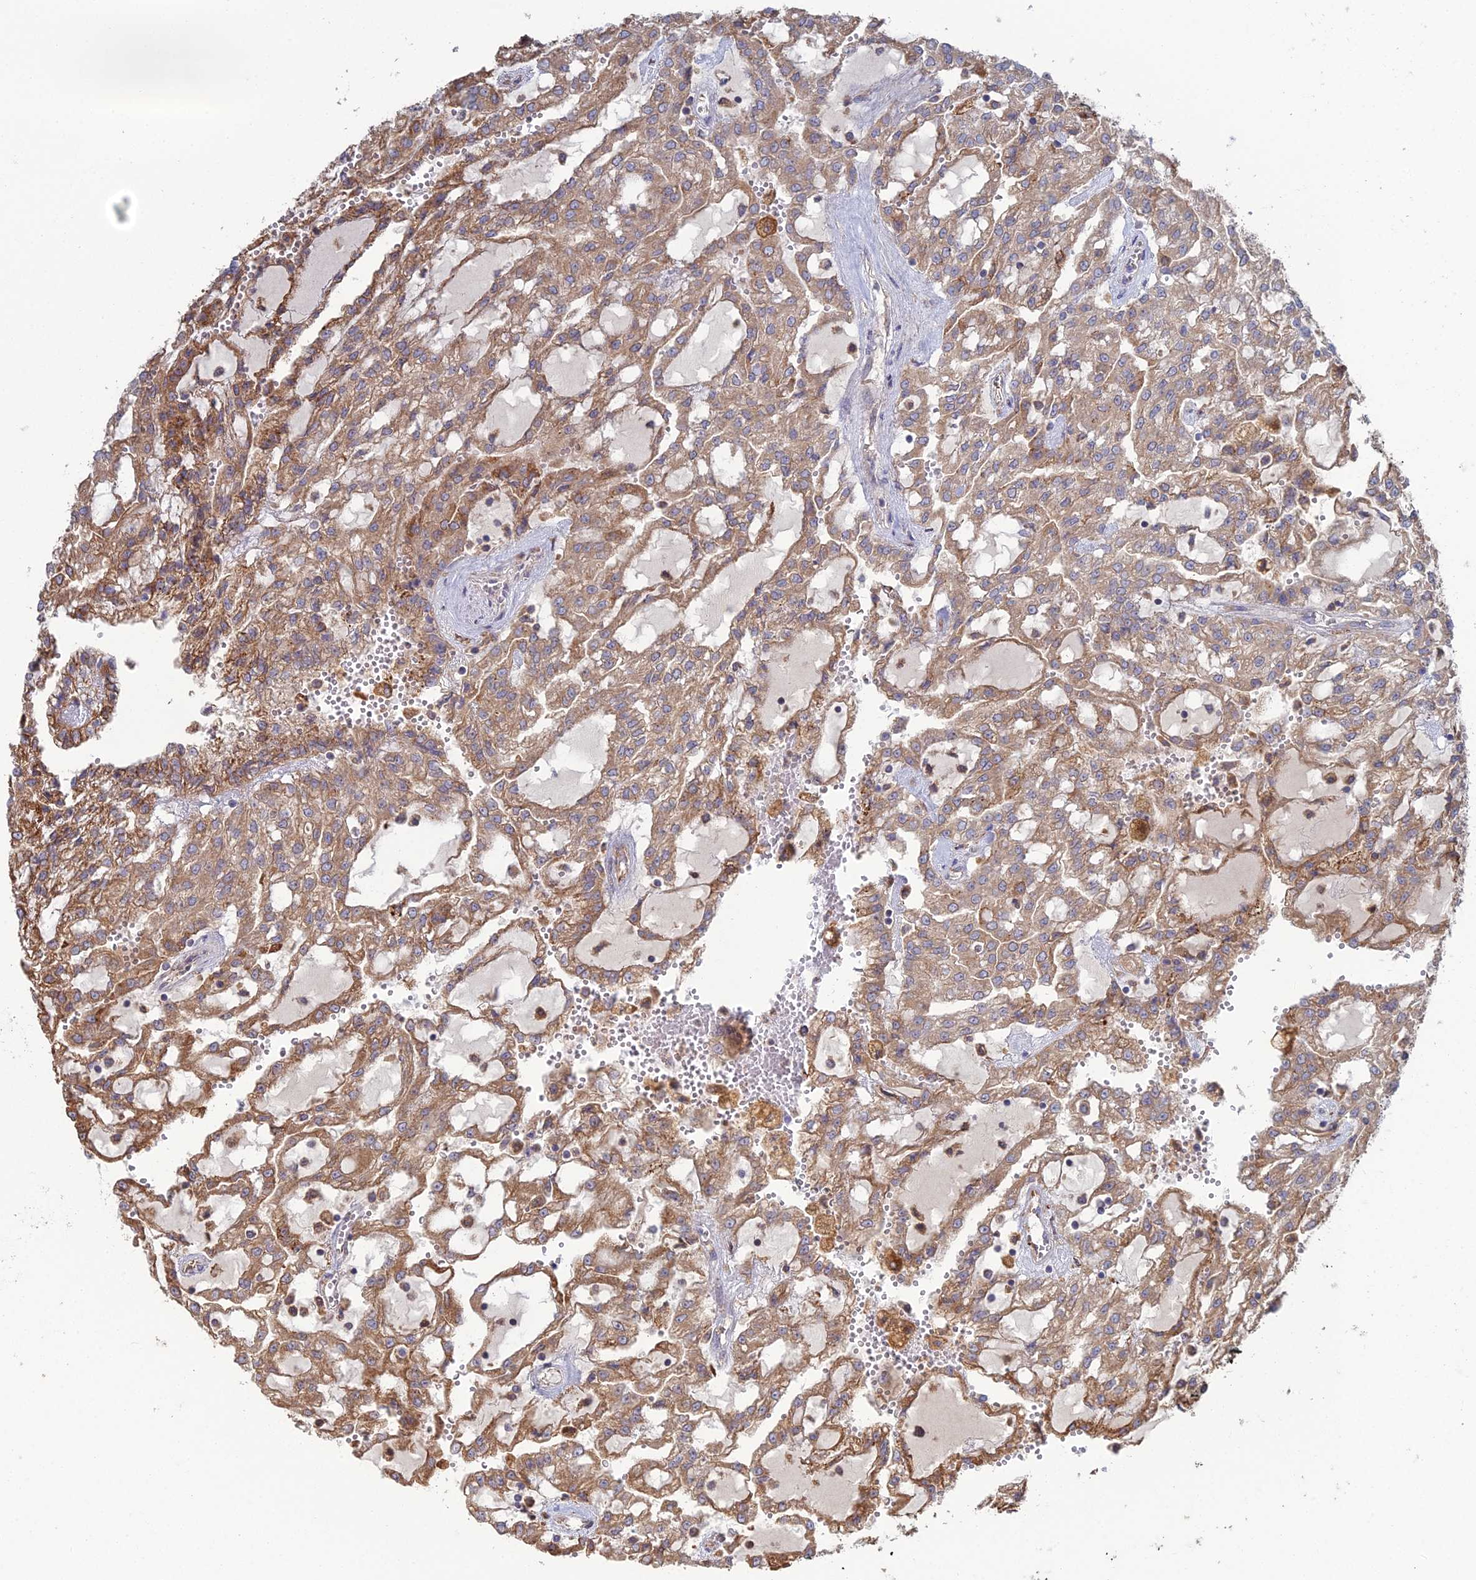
{"staining": {"intensity": "moderate", "quantity": ">75%", "location": "cytoplasmic/membranous"}, "tissue": "renal cancer", "cell_type": "Tumor cells", "image_type": "cancer", "snomed": [{"axis": "morphology", "description": "Adenocarcinoma, NOS"}, {"axis": "topography", "description": "Kidney"}], "caption": "Moderate cytoplasmic/membranous staining is appreciated in about >75% of tumor cells in adenocarcinoma (renal).", "gene": "TRAPPC6A", "patient": {"sex": "male", "age": 63}}